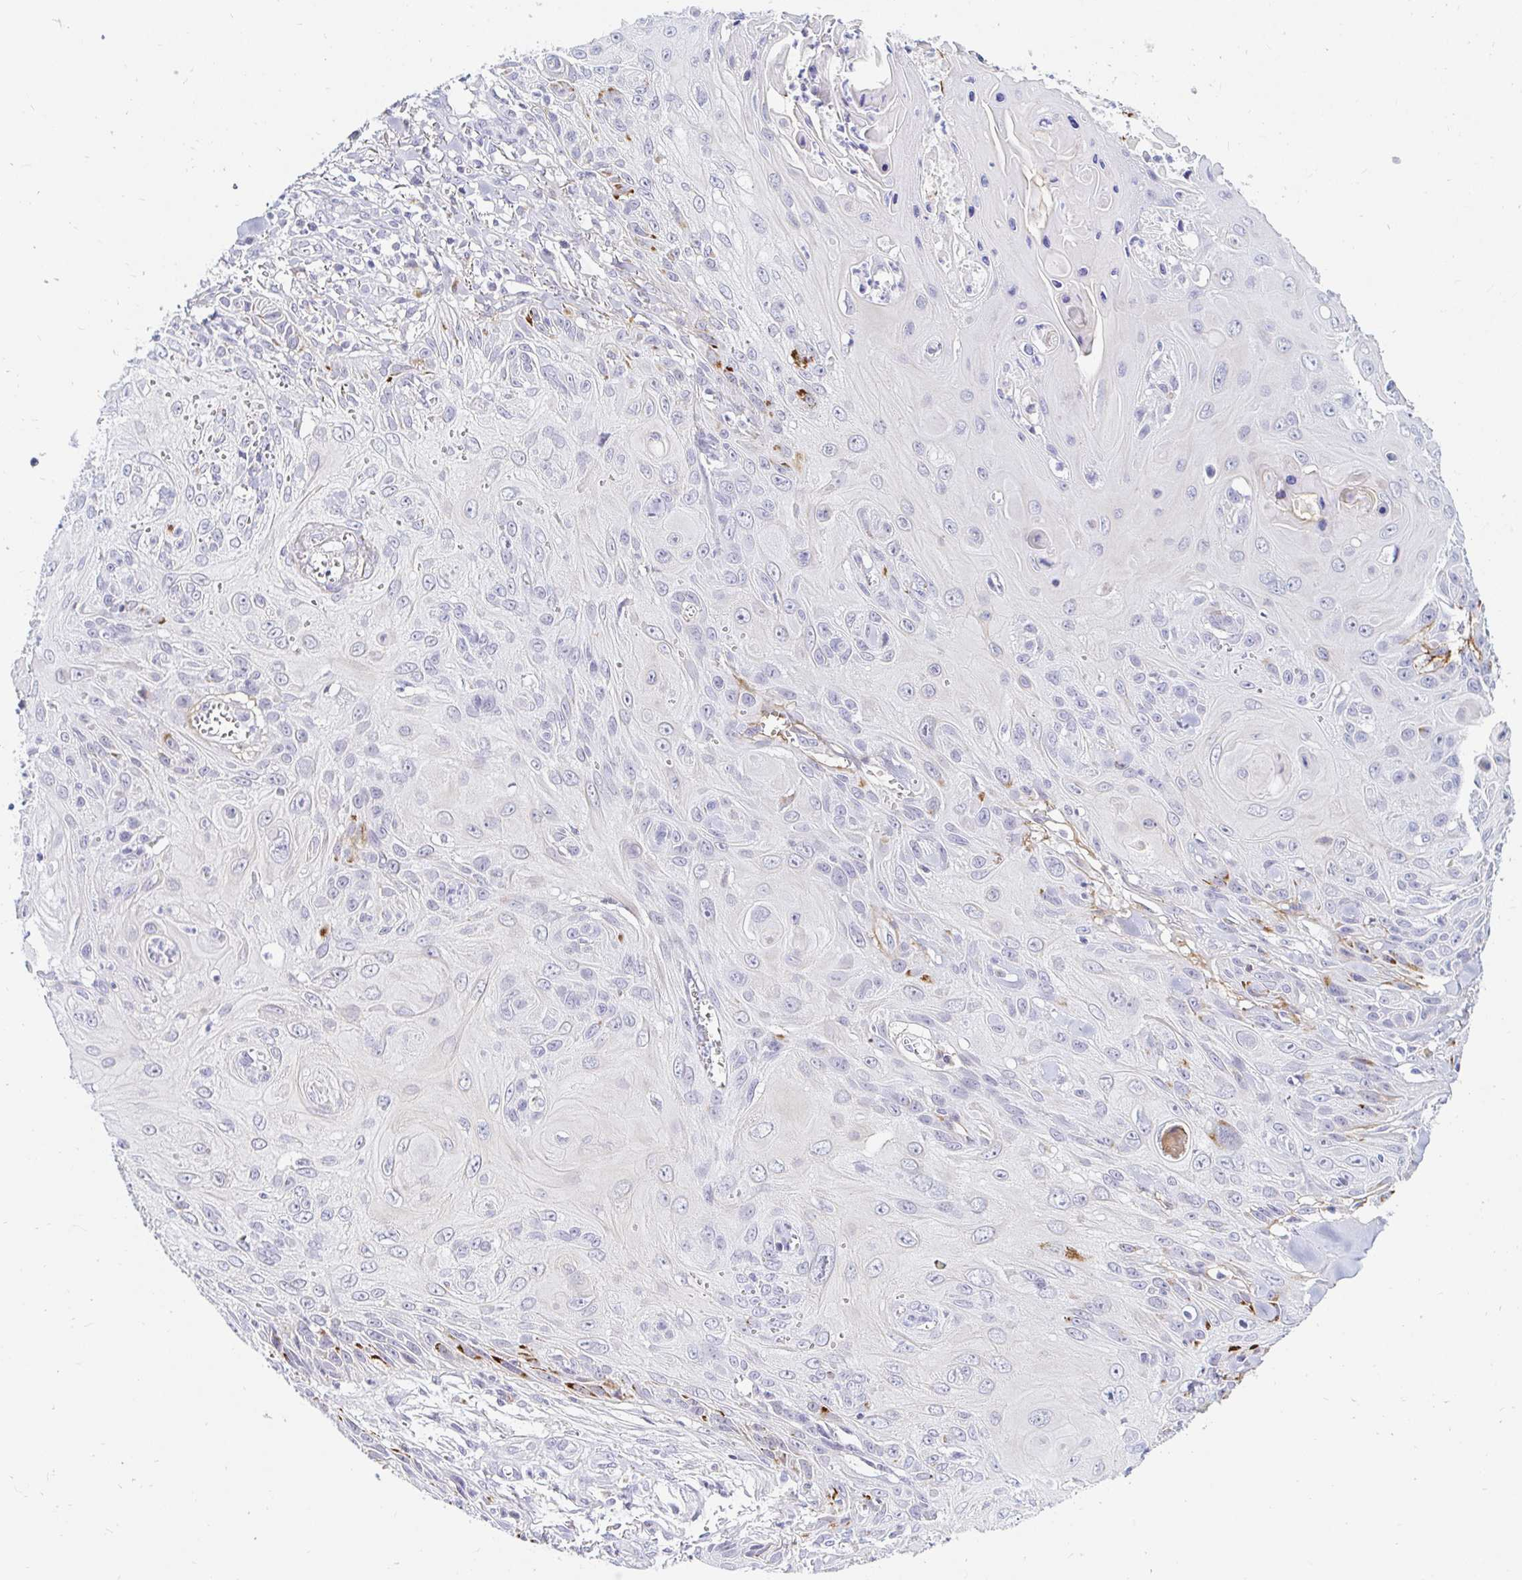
{"staining": {"intensity": "negative", "quantity": "none", "location": "none"}, "tissue": "skin cancer", "cell_type": "Tumor cells", "image_type": "cancer", "snomed": [{"axis": "morphology", "description": "Squamous cell carcinoma, NOS"}, {"axis": "topography", "description": "Skin"}, {"axis": "topography", "description": "Vulva"}], "caption": "An image of skin cancer (squamous cell carcinoma) stained for a protein shows no brown staining in tumor cells.", "gene": "OR51D1", "patient": {"sex": "female", "age": 83}}